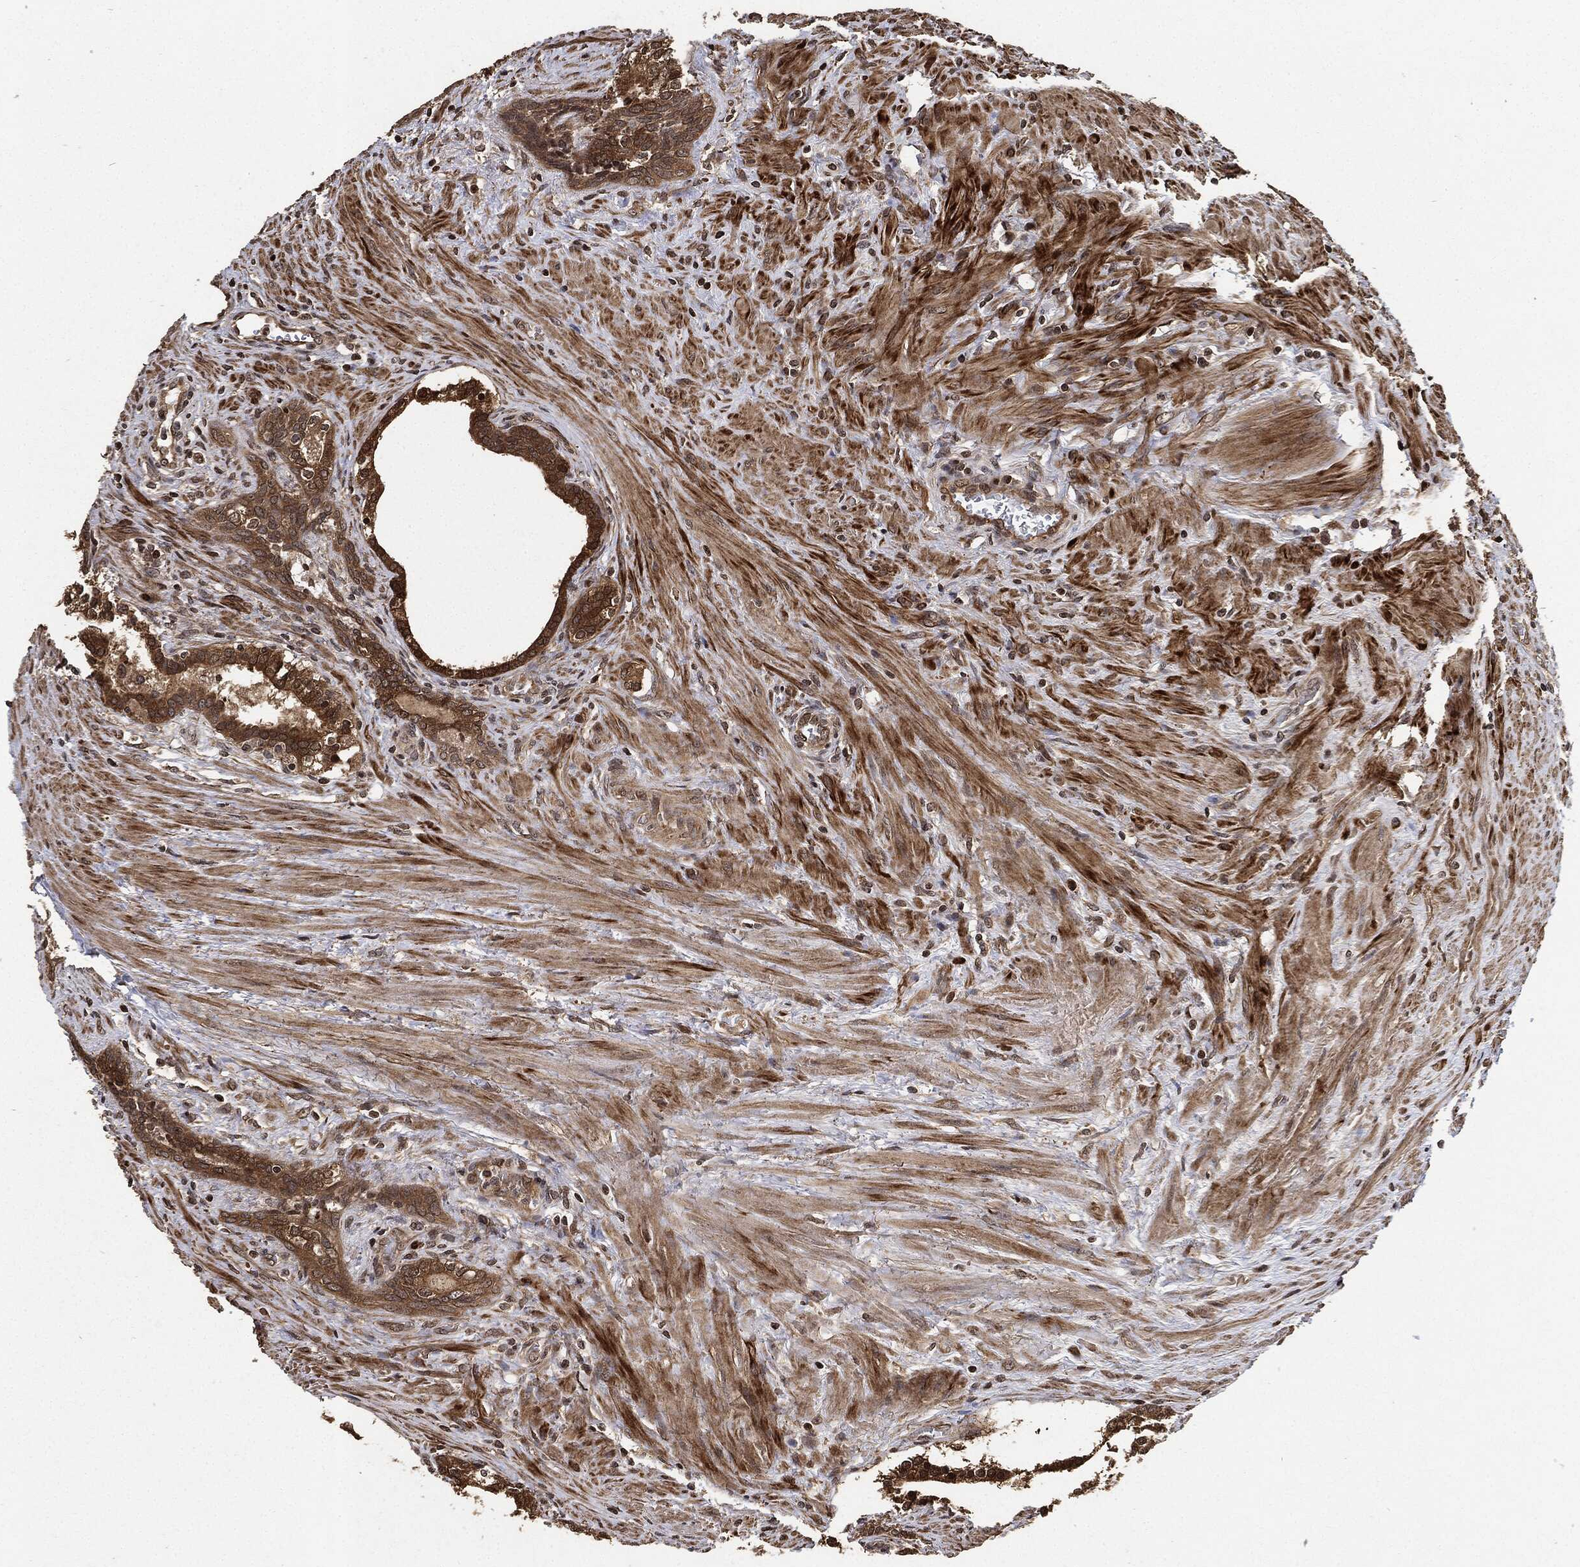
{"staining": {"intensity": "moderate", "quantity": ">75%", "location": "cytoplasmic/membranous"}, "tissue": "prostate cancer", "cell_type": "Tumor cells", "image_type": "cancer", "snomed": [{"axis": "morphology", "description": "Adenocarcinoma, NOS"}, {"axis": "morphology", "description": "Adenocarcinoma, High grade"}, {"axis": "topography", "description": "Prostate"}], "caption": "DAB (3,3'-diaminobenzidine) immunohistochemical staining of prostate adenocarcinoma displays moderate cytoplasmic/membranous protein positivity in approximately >75% of tumor cells. (Stains: DAB (3,3'-diaminobenzidine) in brown, nuclei in blue, Microscopy: brightfield microscopy at high magnification).", "gene": "PDK1", "patient": {"sex": "male", "age": 61}}